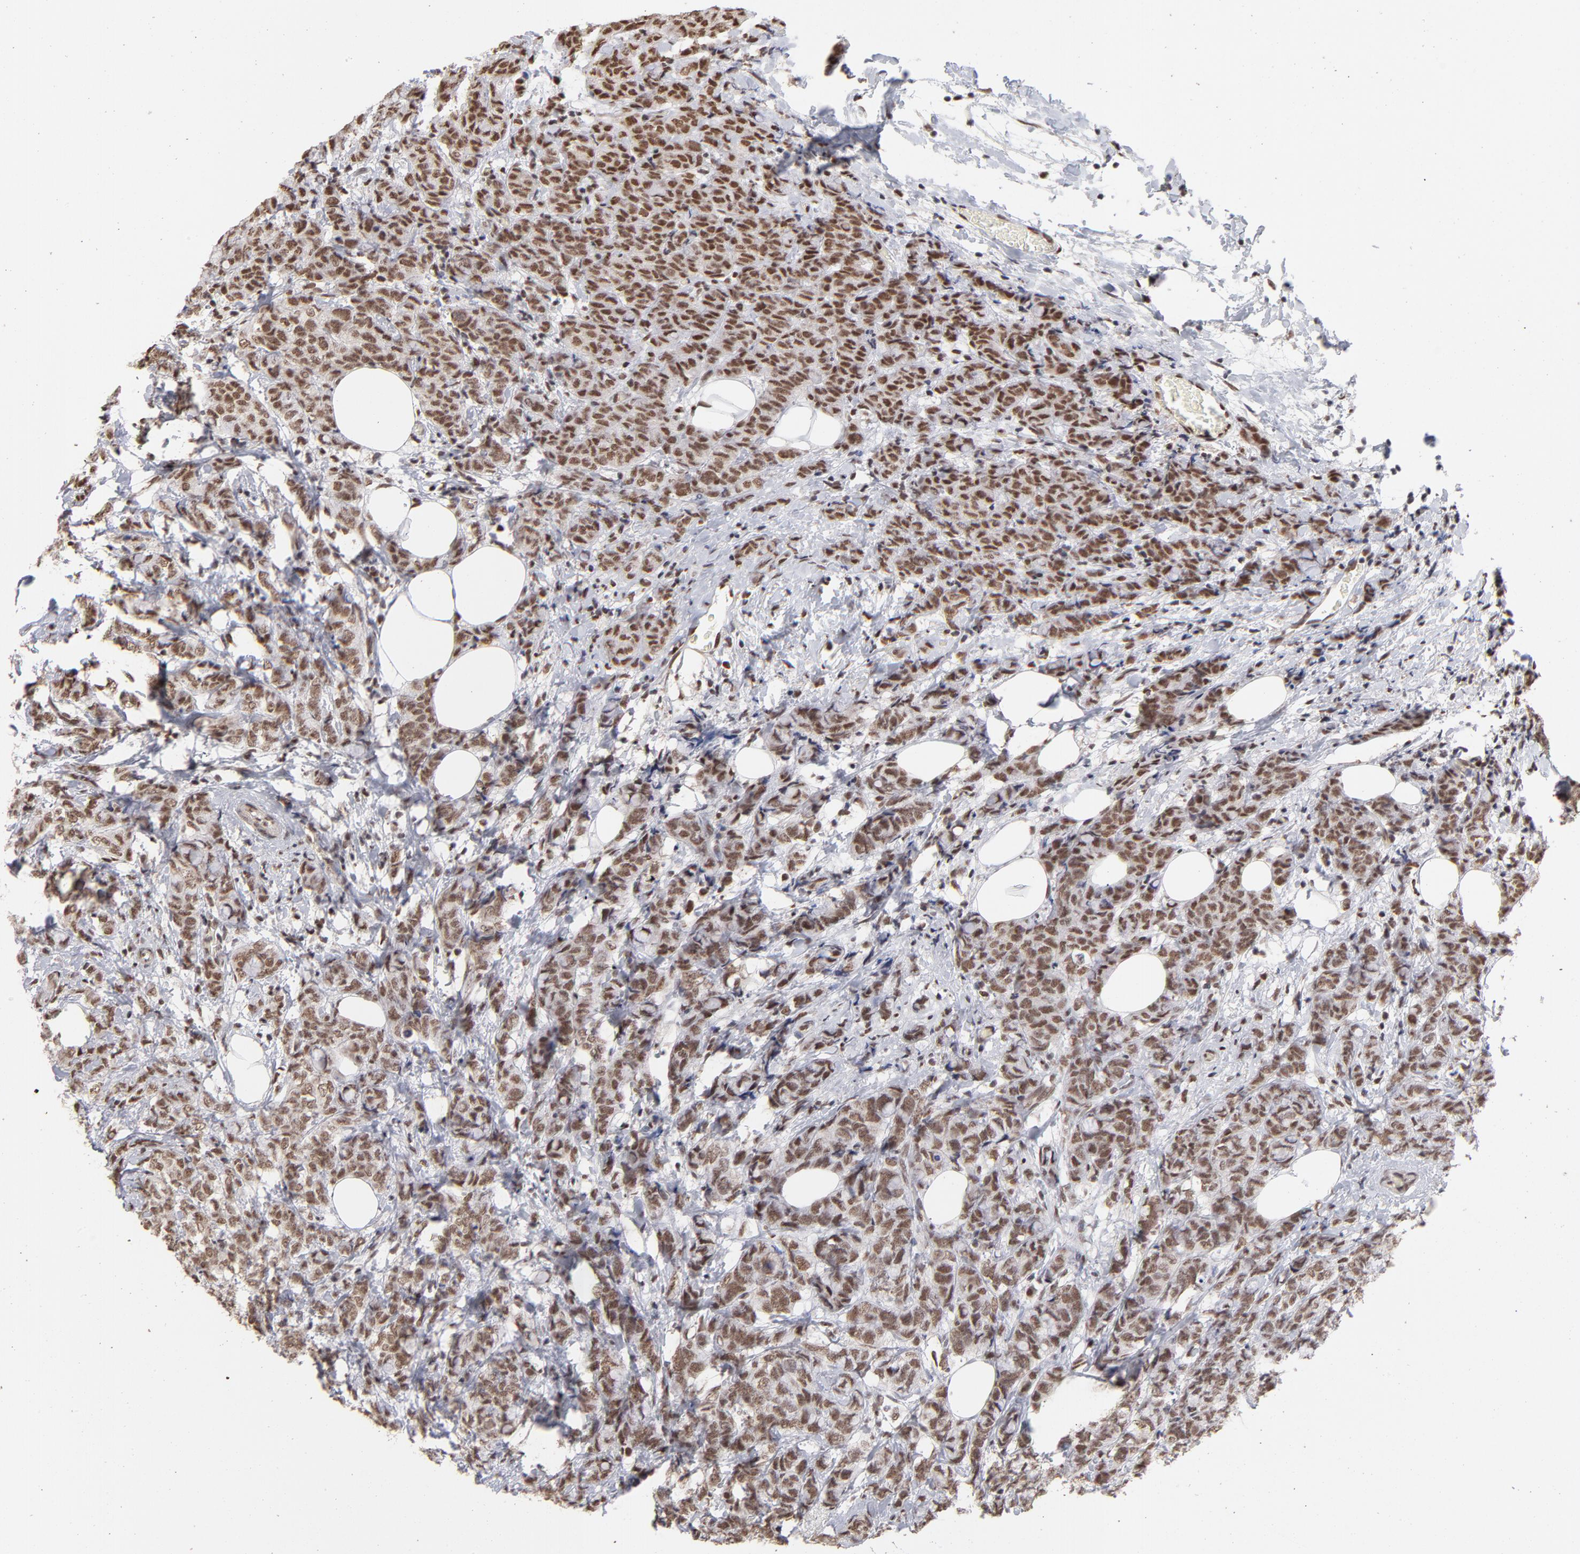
{"staining": {"intensity": "strong", "quantity": ">75%", "location": "nuclear"}, "tissue": "breast cancer", "cell_type": "Tumor cells", "image_type": "cancer", "snomed": [{"axis": "morphology", "description": "Lobular carcinoma"}, {"axis": "topography", "description": "Breast"}], "caption": "IHC of breast lobular carcinoma exhibits high levels of strong nuclear staining in approximately >75% of tumor cells.", "gene": "ZNF3", "patient": {"sex": "female", "age": 60}}